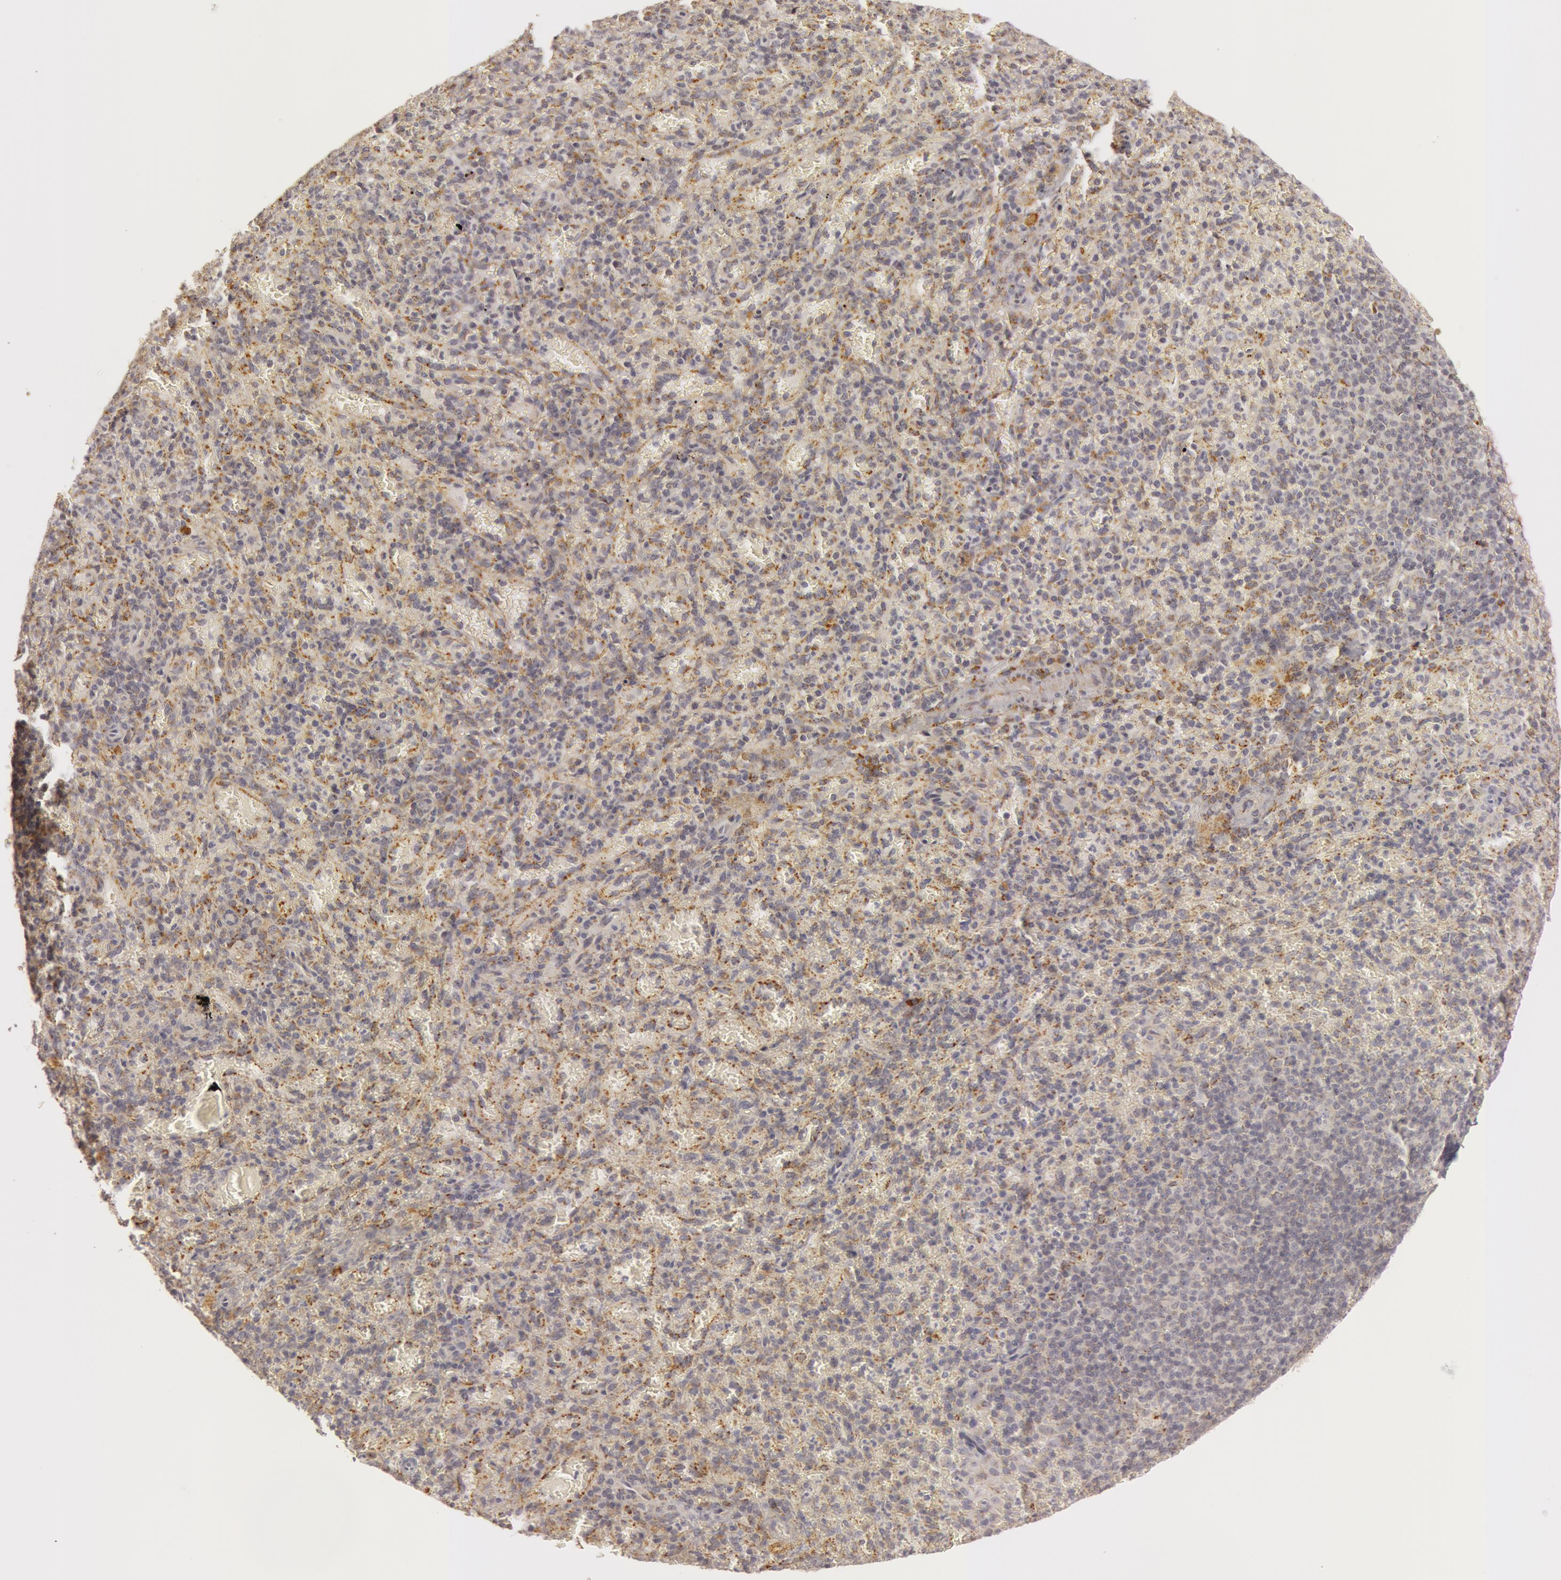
{"staining": {"intensity": "weak", "quantity": ">75%", "location": "cytoplasmic/membranous"}, "tissue": "spleen", "cell_type": "Cells in red pulp", "image_type": "normal", "snomed": [{"axis": "morphology", "description": "Normal tissue, NOS"}, {"axis": "topography", "description": "Spleen"}], "caption": "Protein staining demonstrates weak cytoplasmic/membranous expression in approximately >75% of cells in red pulp in benign spleen.", "gene": "C7", "patient": {"sex": "female", "age": 50}}